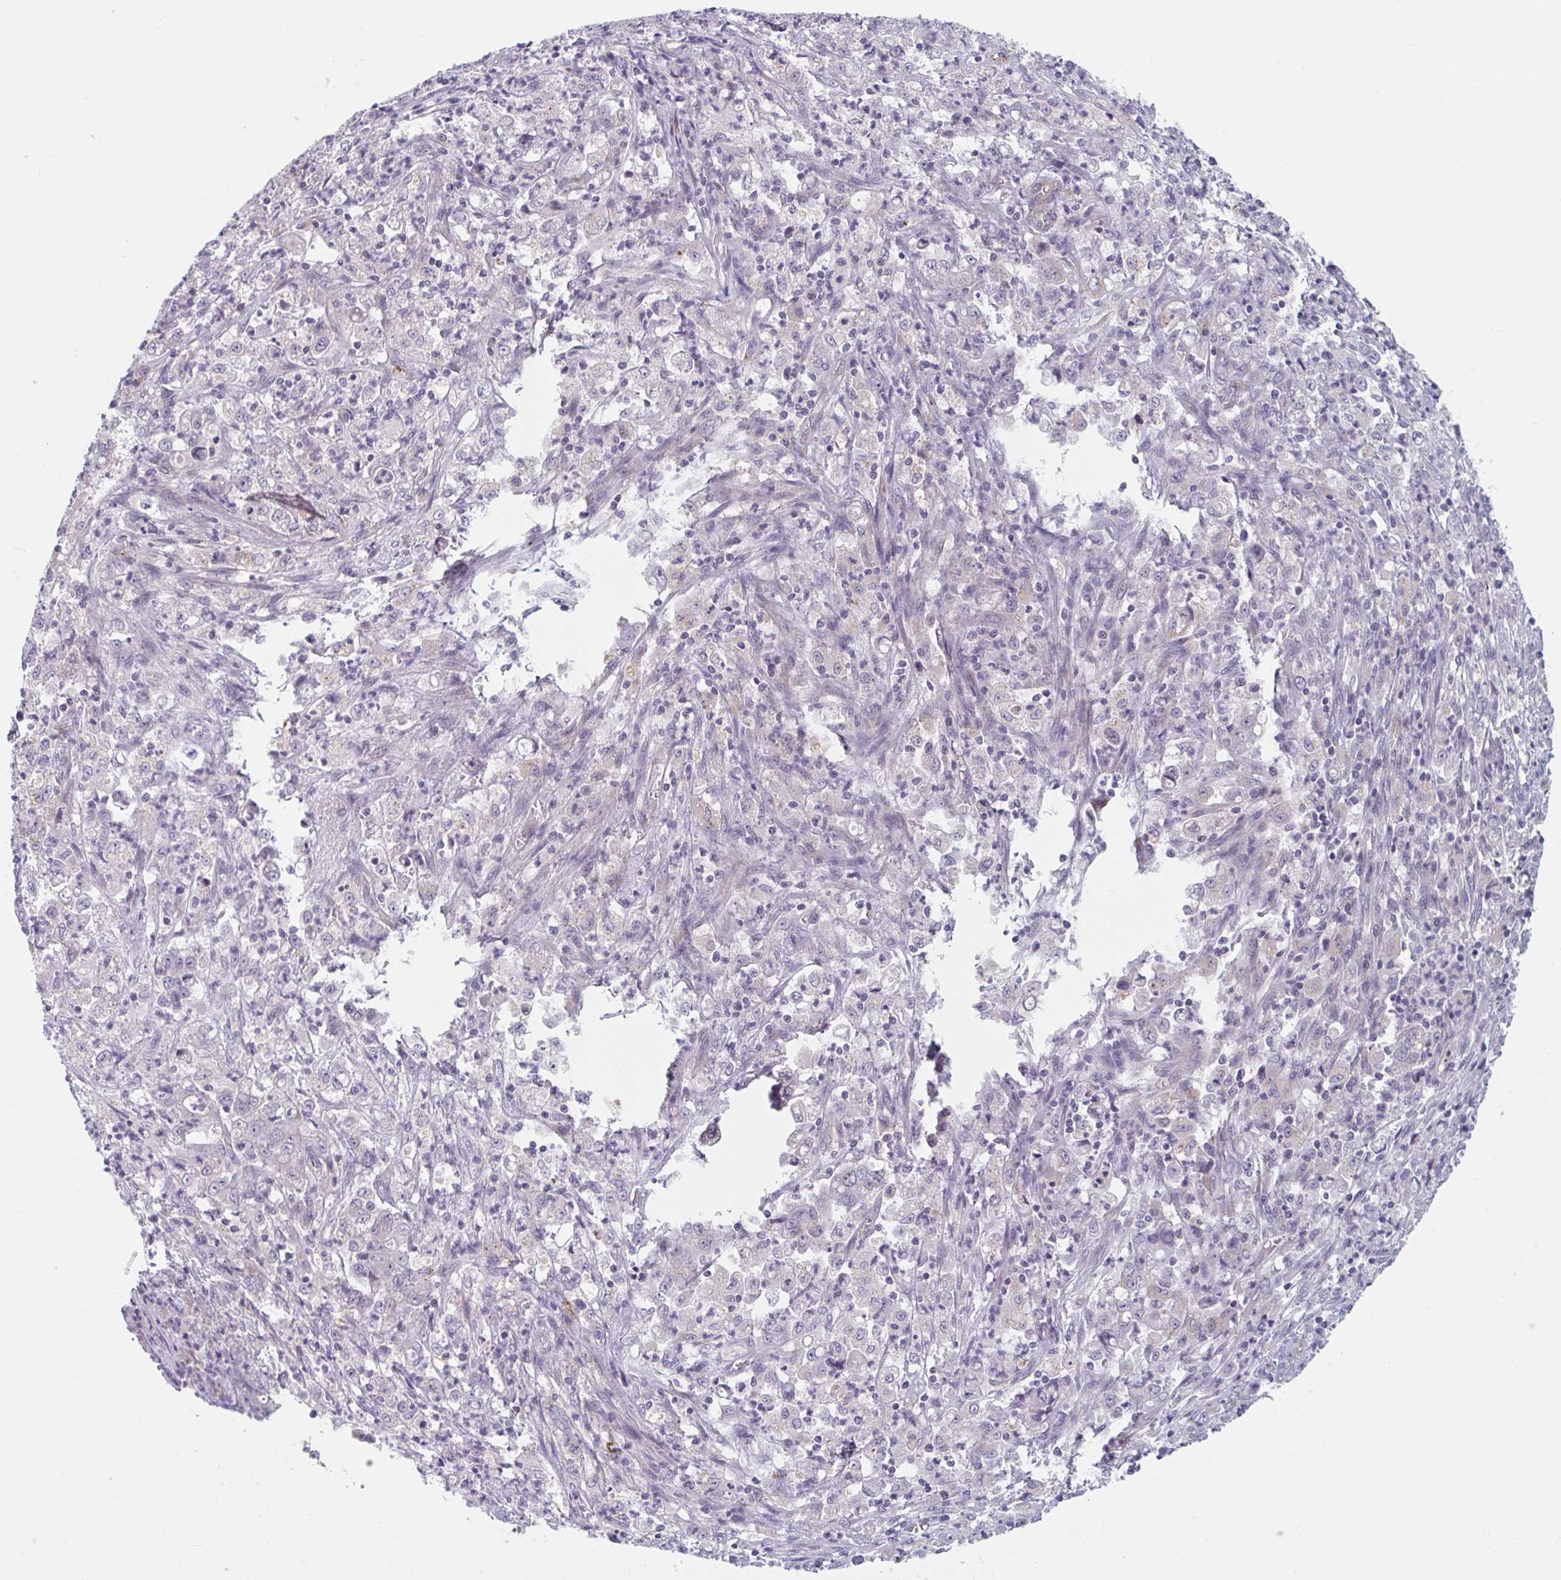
{"staining": {"intensity": "negative", "quantity": "none", "location": "none"}, "tissue": "stomach cancer", "cell_type": "Tumor cells", "image_type": "cancer", "snomed": [{"axis": "morphology", "description": "Adenocarcinoma, NOS"}, {"axis": "topography", "description": "Stomach, lower"}], "caption": "Human stomach cancer stained for a protein using immunohistochemistry (IHC) demonstrates no positivity in tumor cells.", "gene": "TNFSF10", "patient": {"sex": "female", "age": 71}}